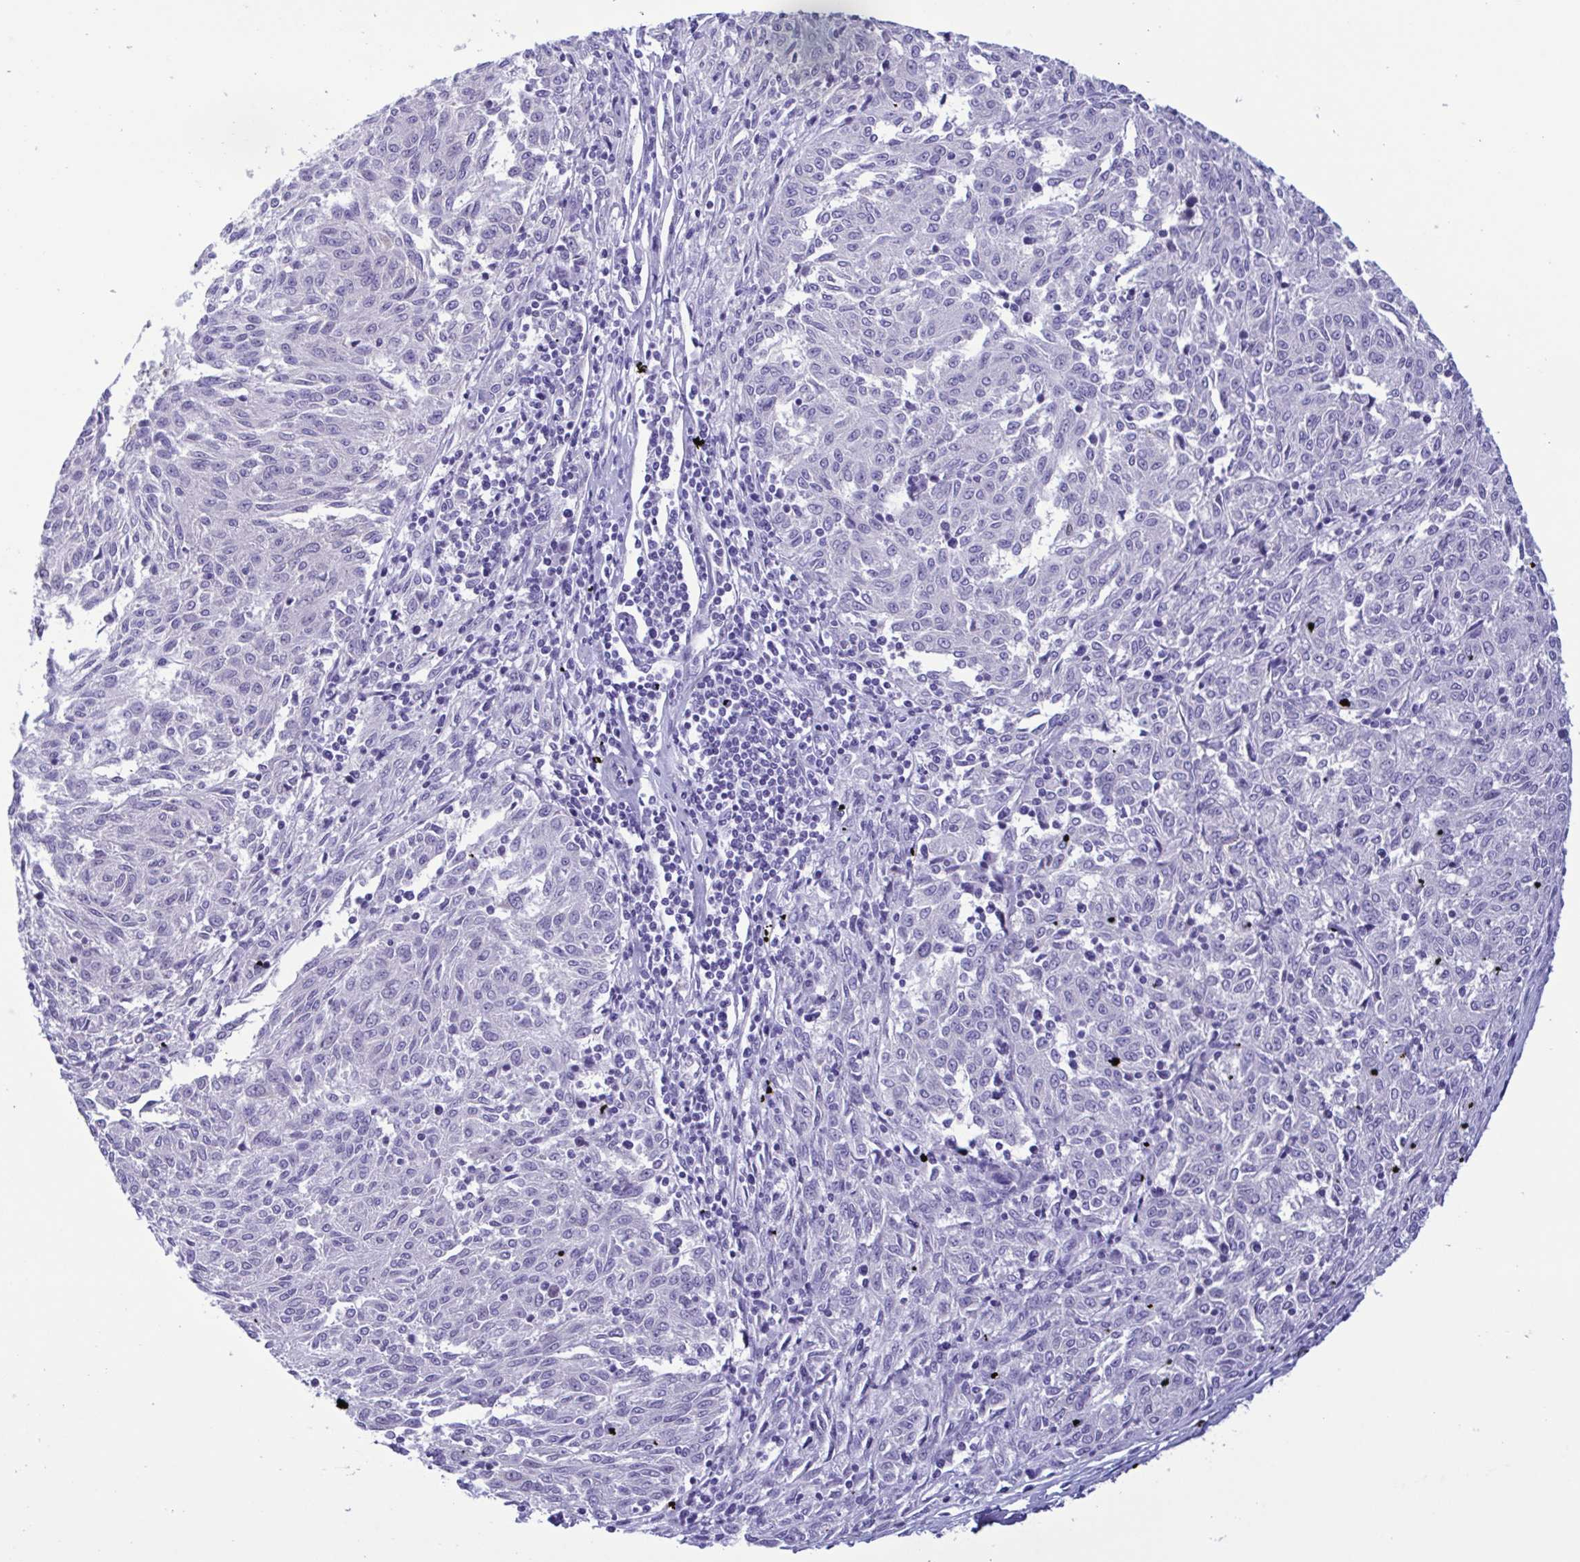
{"staining": {"intensity": "negative", "quantity": "none", "location": "none"}, "tissue": "melanoma", "cell_type": "Tumor cells", "image_type": "cancer", "snomed": [{"axis": "morphology", "description": "Malignant melanoma, NOS"}, {"axis": "topography", "description": "Skin"}], "caption": "This is an immunohistochemistry photomicrograph of malignant melanoma. There is no staining in tumor cells.", "gene": "TNNI3", "patient": {"sex": "female", "age": 72}}